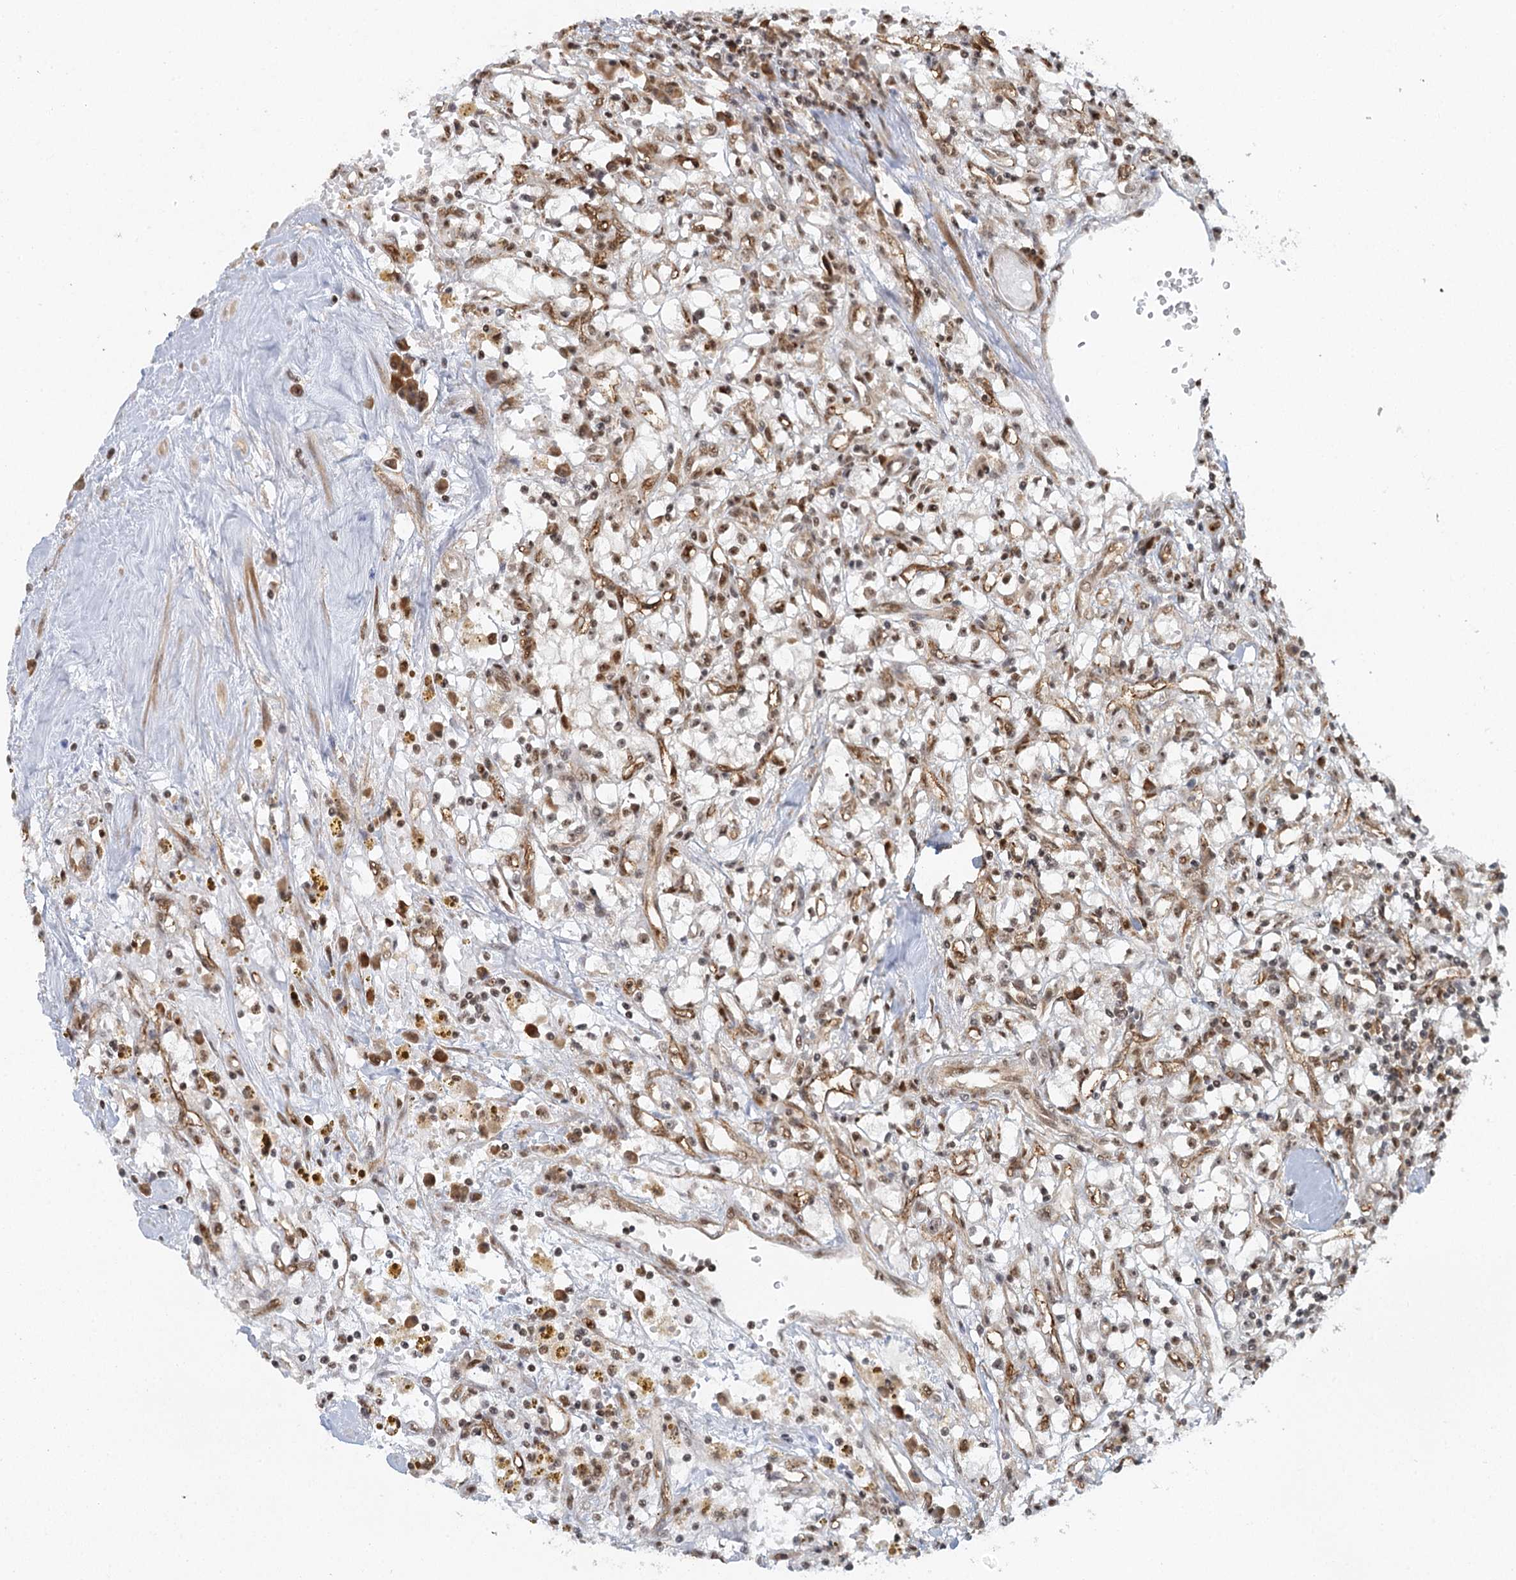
{"staining": {"intensity": "moderate", "quantity": ">75%", "location": "nuclear"}, "tissue": "renal cancer", "cell_type": "Tumor cells", "image_type": "cancer", "snomed": [{"axis": "morphology", "description": "Adenocarcinoma, NOS"}, {"axis": "topography", "description": "Kidney"}], "caption": "Immunohistochemical staining of human renal cancer exhibits medium levels of moderate nuclear protein positivity in approximately >75% of tumor cells. Nuclei are stained in blue.", "gene": "GPATCH11", "patient": {"sex": "male", "age": 56}}